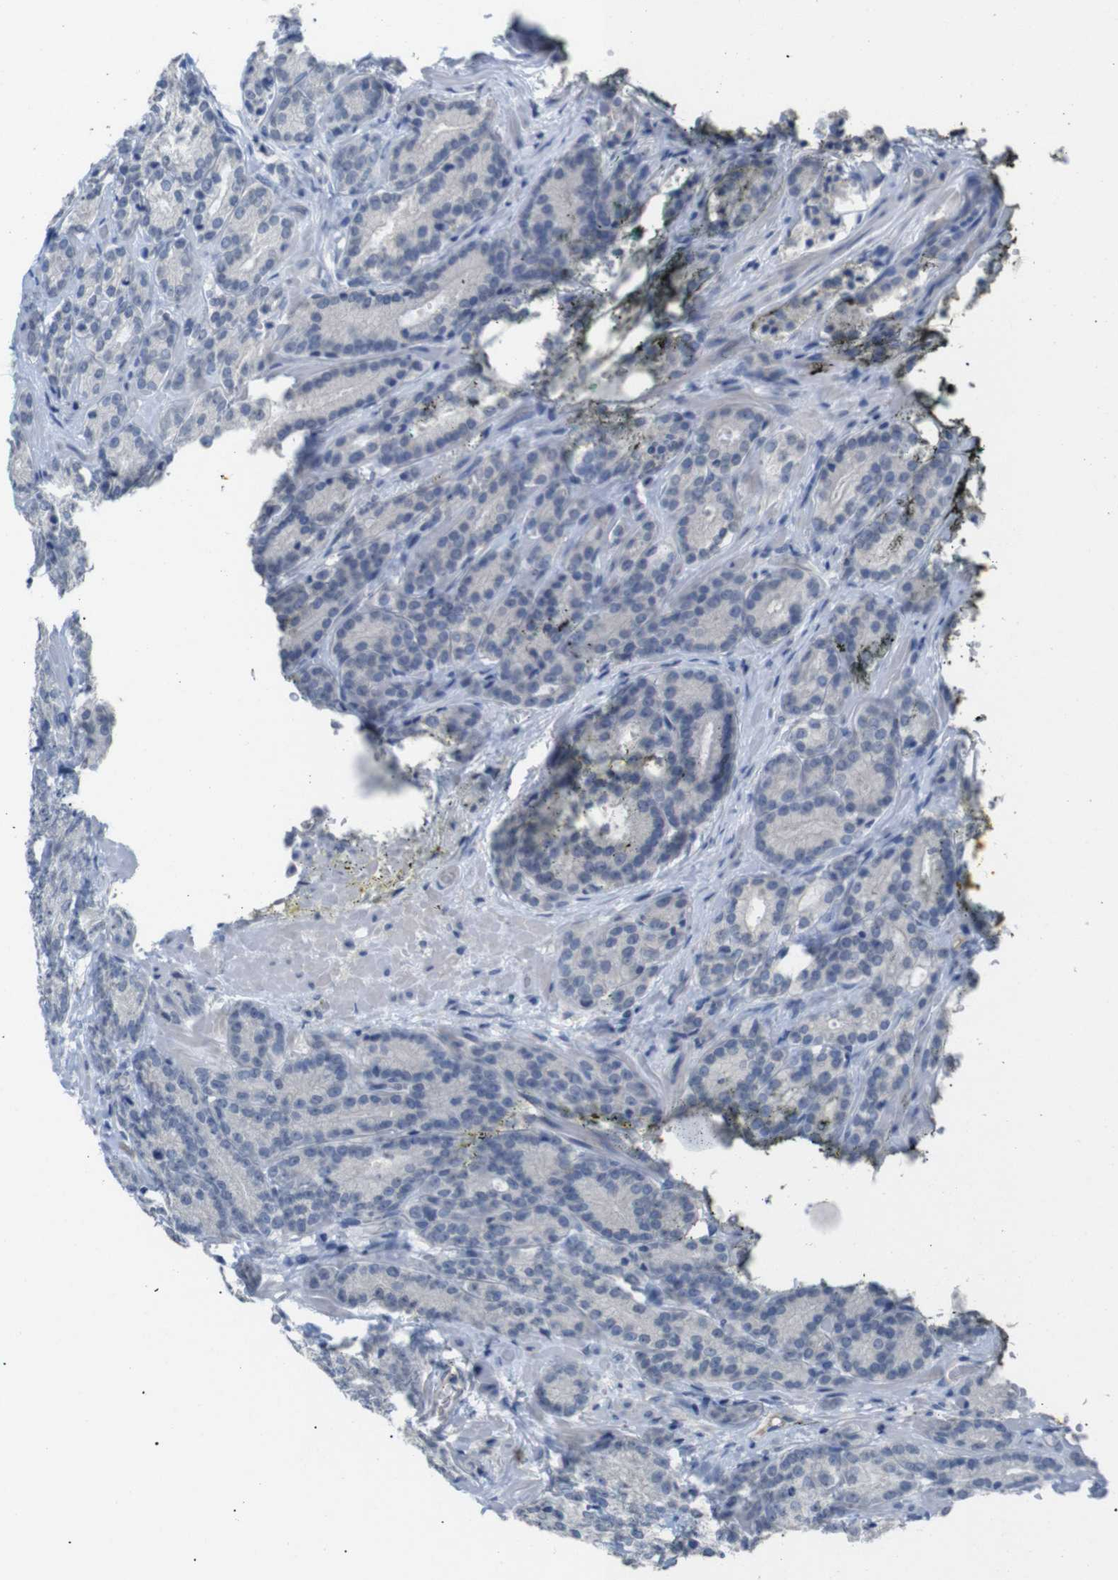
{"staining": {"intensity": "negative", "quantity": "none", "location": "none"}, "tissue": "prostate cancer", "cell_type": "Tumor cells", "image_type": "cancer", "snomed": [{"axis": "morphology", "description": "Adenocarcinoma, High grade"}, {"axis": "topography", "description": "Prostate"}], "caption": "This is a histopathology image of IHC staining of high-grade adenocarcinoma (prostate), which shows no expression in tumor cells. (DAB (3,3'-diaminobenzidine) immunohistochemistry with hematoxylin counter stain).", "gene": "CHRM5", "patient": {"sex": "male", "age": 61}}